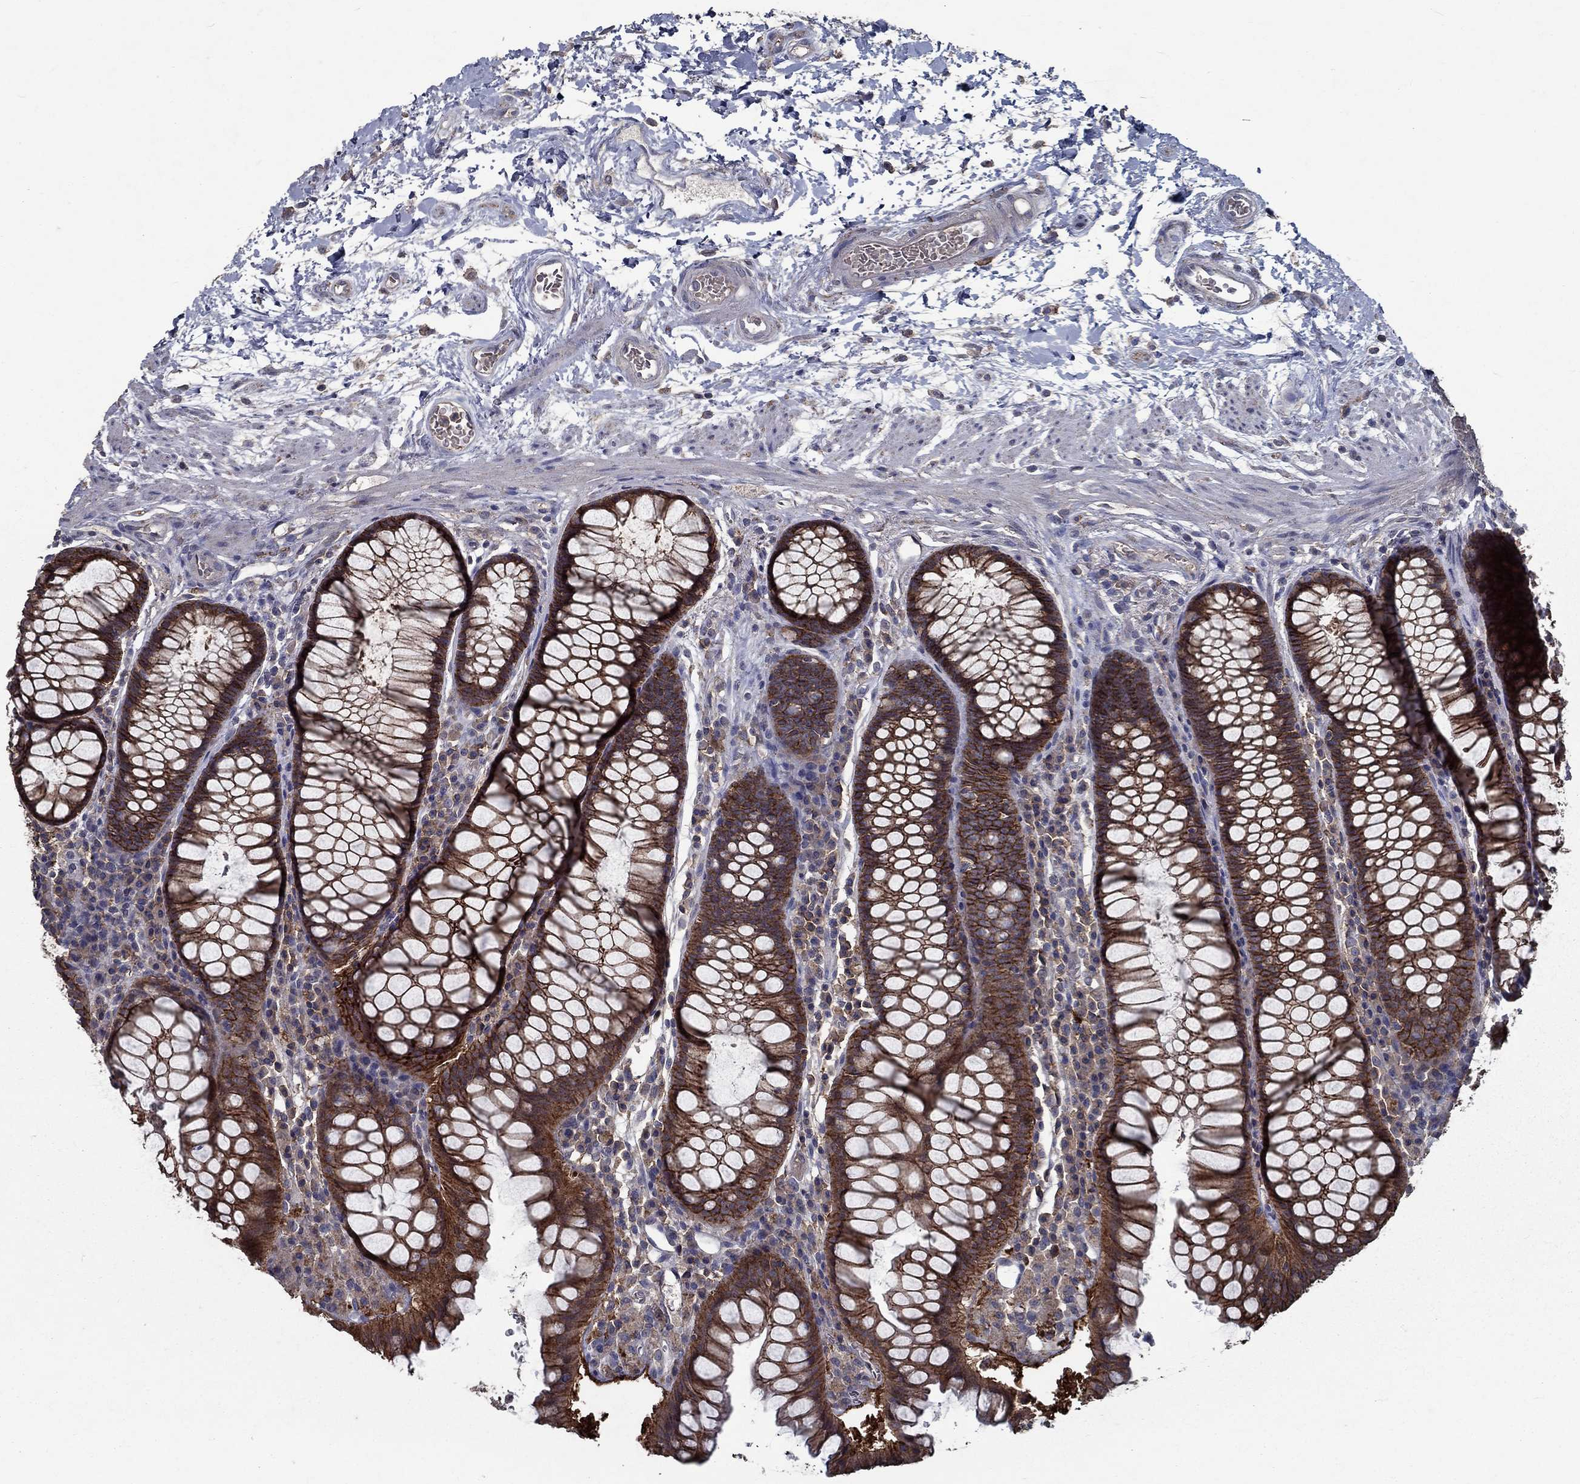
{"staining": {"intensity": "strong", "quantity": ">75%", "location": "cytoplasmic/membranous"}, "tissue": "rectum", "cell_type": "Glandular cells", "image_type": "normal", "snomed": [{"axis": "morphology", "description": "Normal tissue, NOS"}, {"axis": "topography", "description": "Rectum"}], "caption": "Benign rectum was stained to show a protein in brown. There is high levels of strong cytoplasmic/membranous staining in about >75% of glandular cells.", "gene": "SLC44A1", "patient": {"sex": "female", "age": 68}}